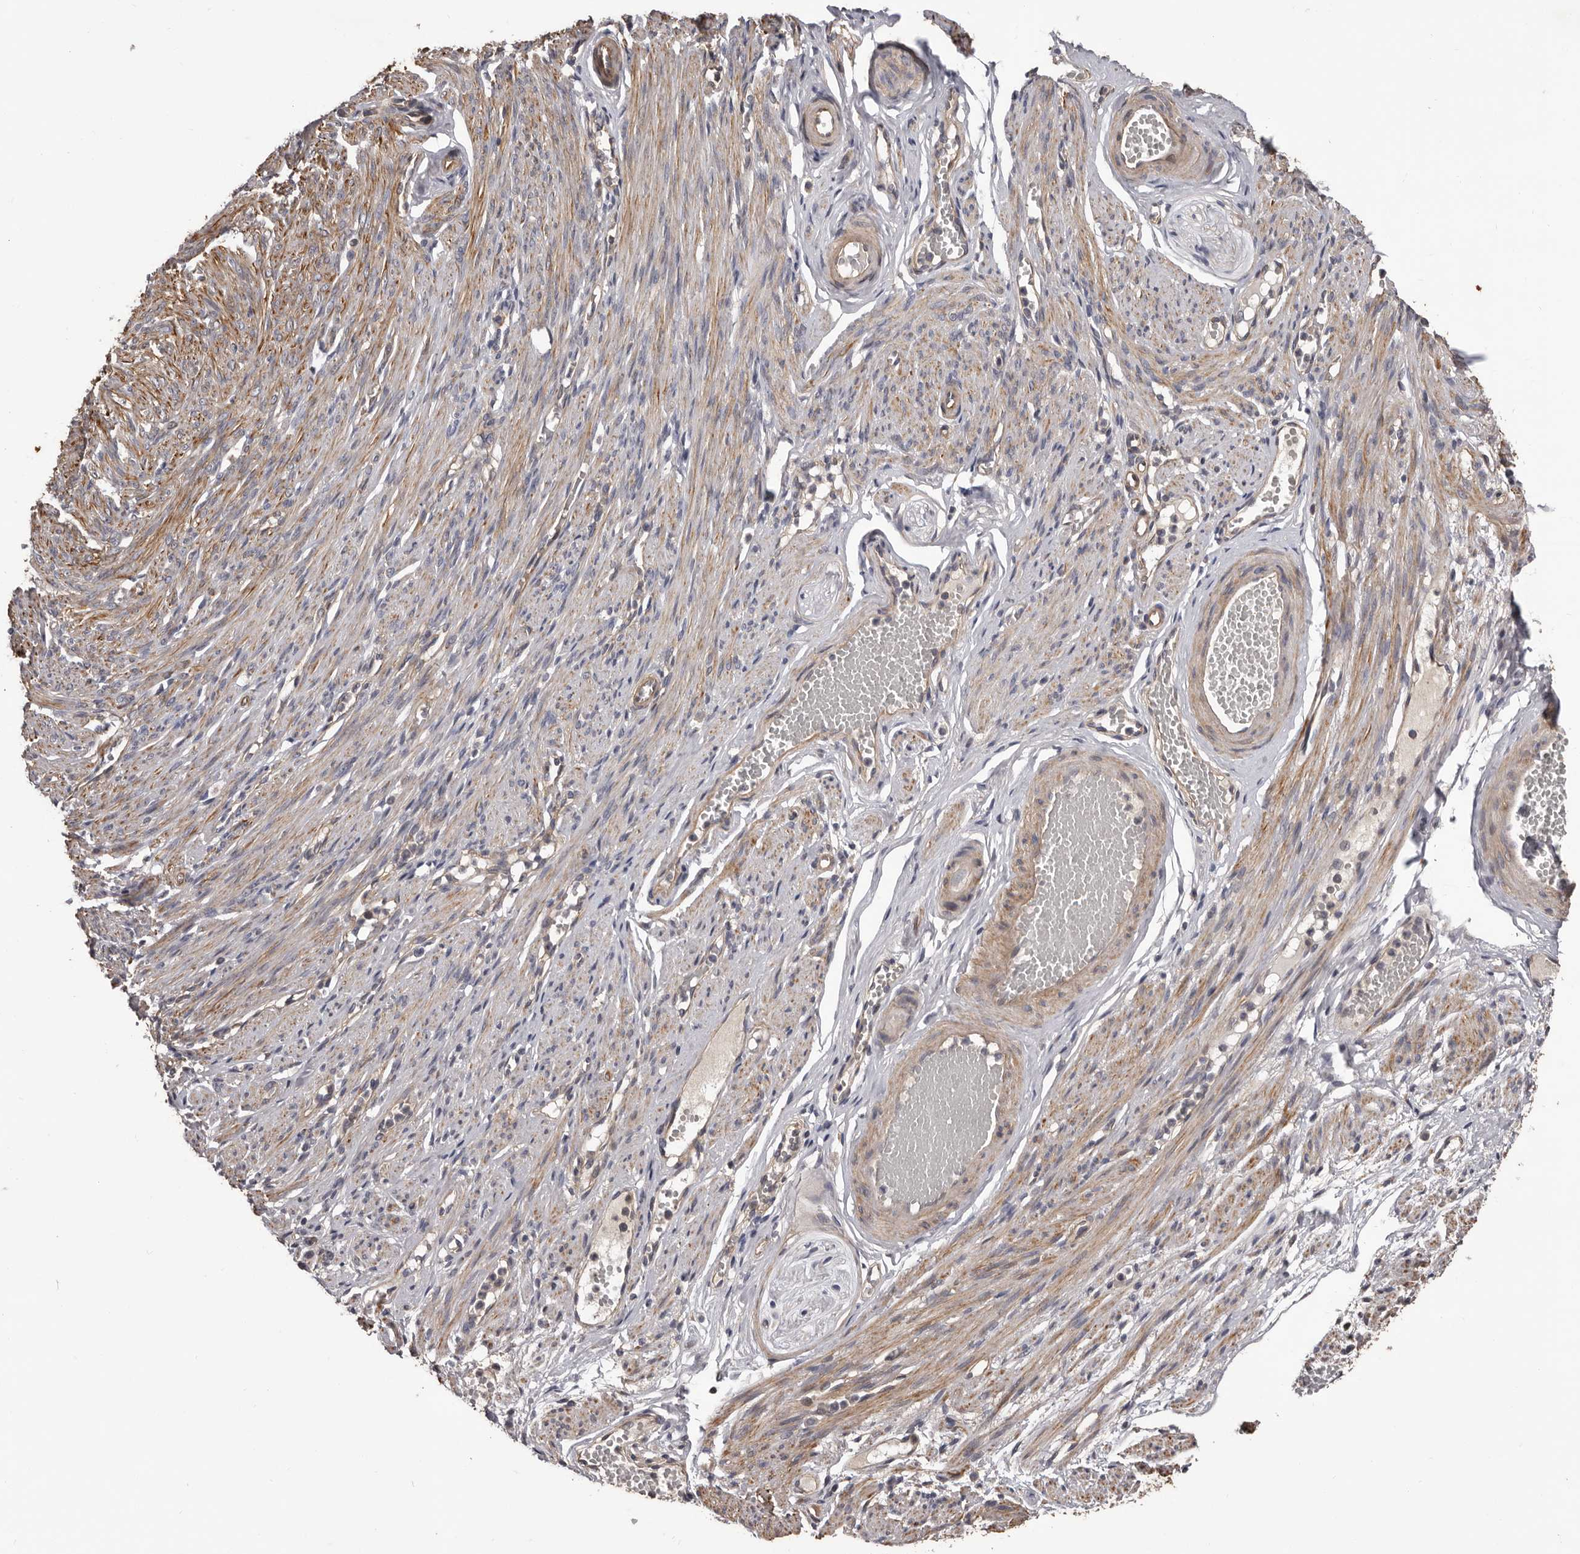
{"staining": {"intensity": "weak", "quantity": ">75%", "location": "cytoplasmic/membranous"}, "tissue": "adipose tissue", "cell_type": "Adipocytes", "image_type": "normal", "snomed": [{"axis": "morphology", "description": "Normal tissue, NOS"}, {"axis": "topography", "description": "Smooth muscle"}, {"axis": "topography", "description": "Peripheral nerve tissue"}], "caption": "Adipose tissue stained with DAB (3,3'-diaminobenzidine) immunohistochemistry (IHC) displays low levels of weak cytoplasmic/membranous positivity in approximately >75% of adipocytes.", "gene": "ADAMTS2", "patient": {"sex": "female", "age": 39}}